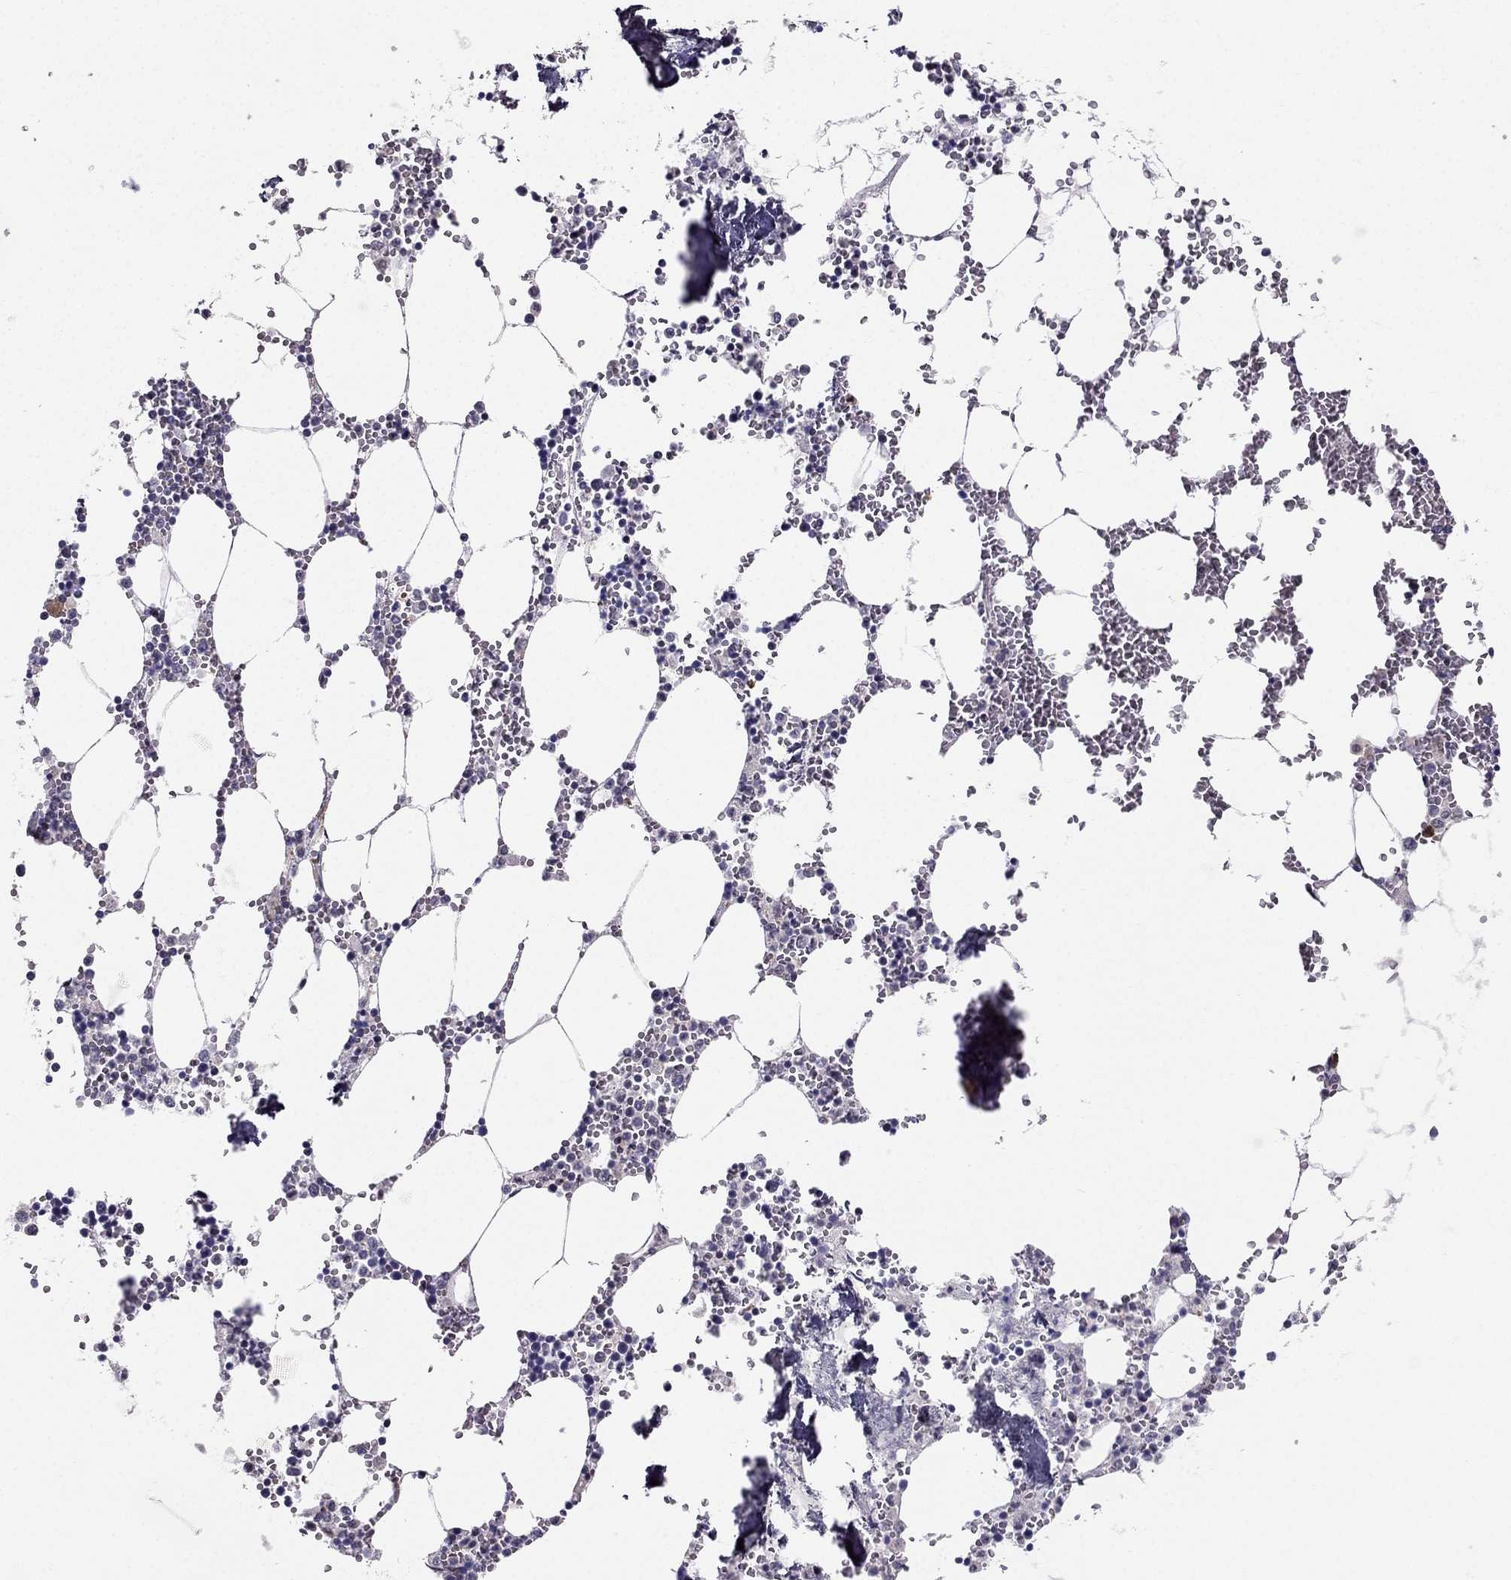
{"staining": {"intensity": "moderate", "quantity": "<25%", "location": "nuclear"}, "tissue": "bone marrow", "cell_type": "Hematopoietic cells", "image_type": "normal", "snomed": [{"axis": "morphology", "description": "Normal tissue, NOS"}, {"axis": "topography", "description": "Bone marrow"}], "caption": "Immunohistochemistry (IHC) staining of normal bone marrow, which demonstrates low levels of moderate nuclear positivity in about <25% of hematopoietic cells indicating moderate nuclear protein staining. The staining was performed using DAB (3,3'-diaminobenzidine) (brown) for protein detection and nuclei were counterstained in hematoxylin (blue).", "gene": "RPRD2", "patient": {"sex": "male", "age": 54}}